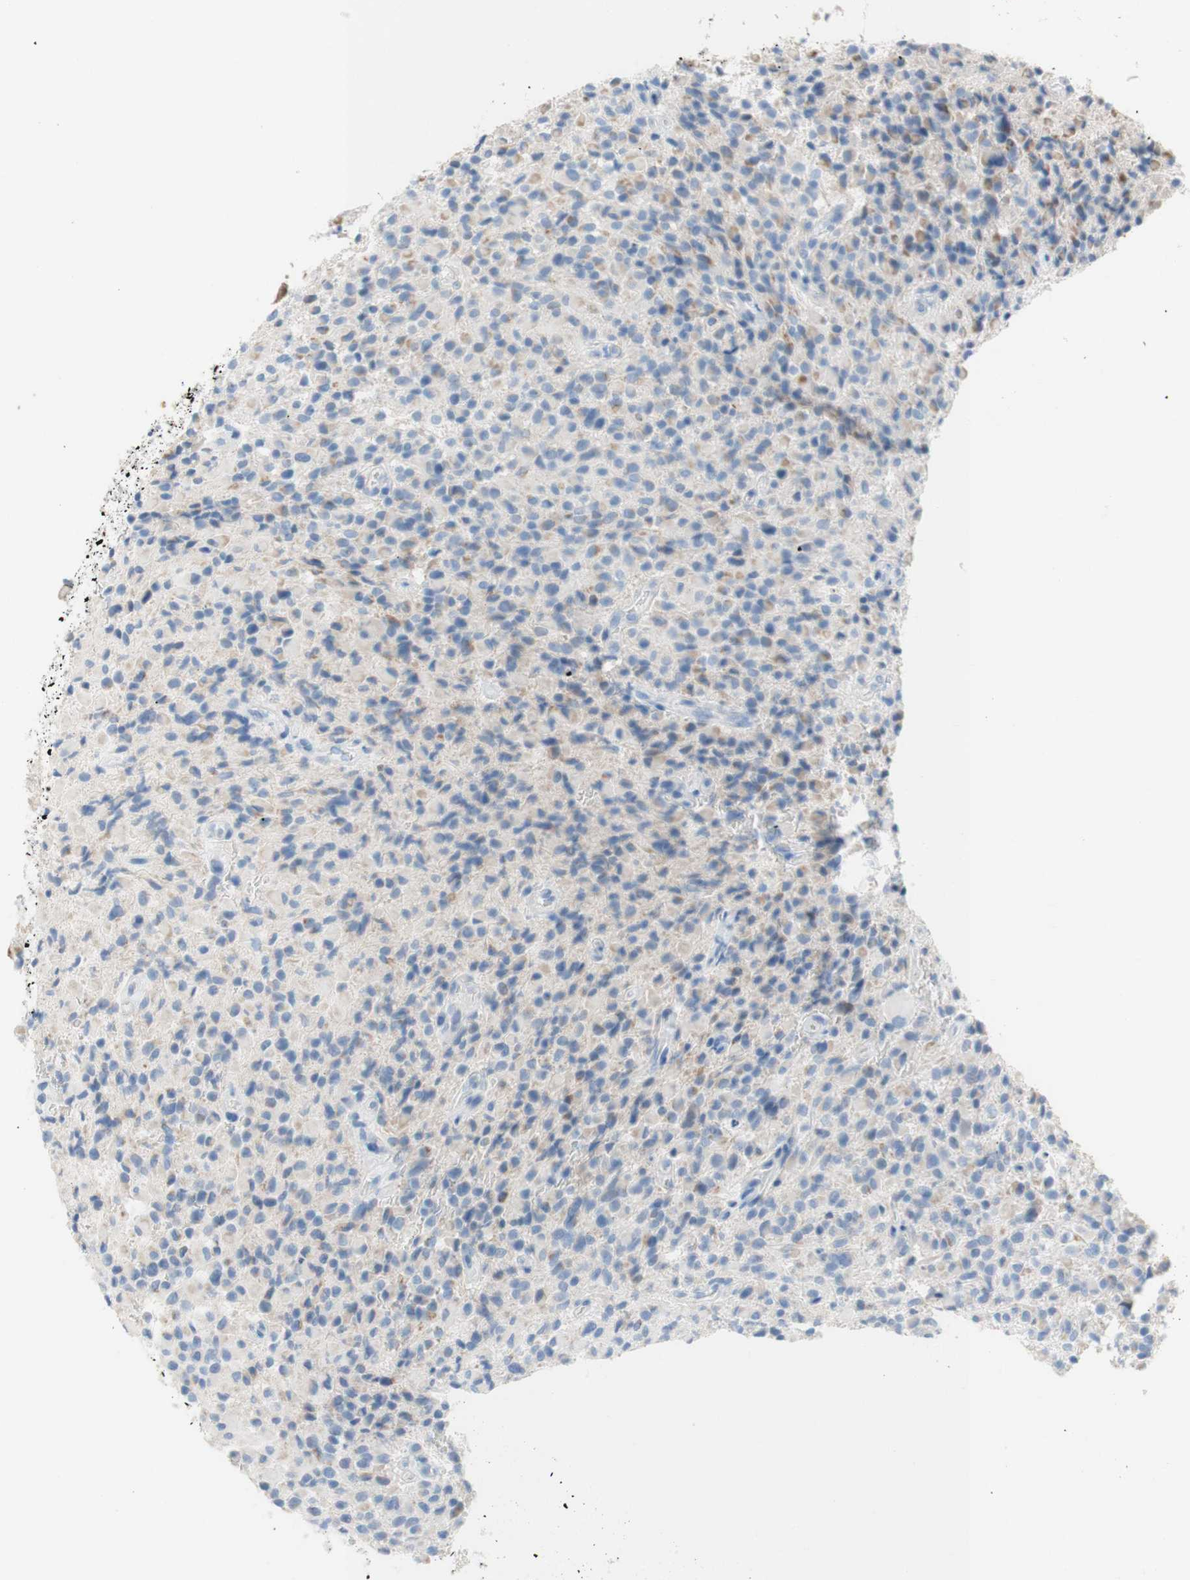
{"staining": {"intensity": "weak", "quantity": "<25%", "location": "cytoplasmic/membranous"}, "tissue": "glioma", "cell_type": "Tumor cells", "image_type": "cancer", "snomed": [{"axis": "morphology", "description": "Glioma, malignant, High grade"}, {"axis": "topography", "description": "Brain"}], "caption": "Immunohistochemistry photomicrograph of neoplastic tissue: malignant glioma (high-grade) stained with DAB displays no significant protein expression in tumor cells. (Brightfield microscopy of DAB IHC at high magnification).", "gene": "POLR2J3", "patient": {"sex": "male", "age": 71}}